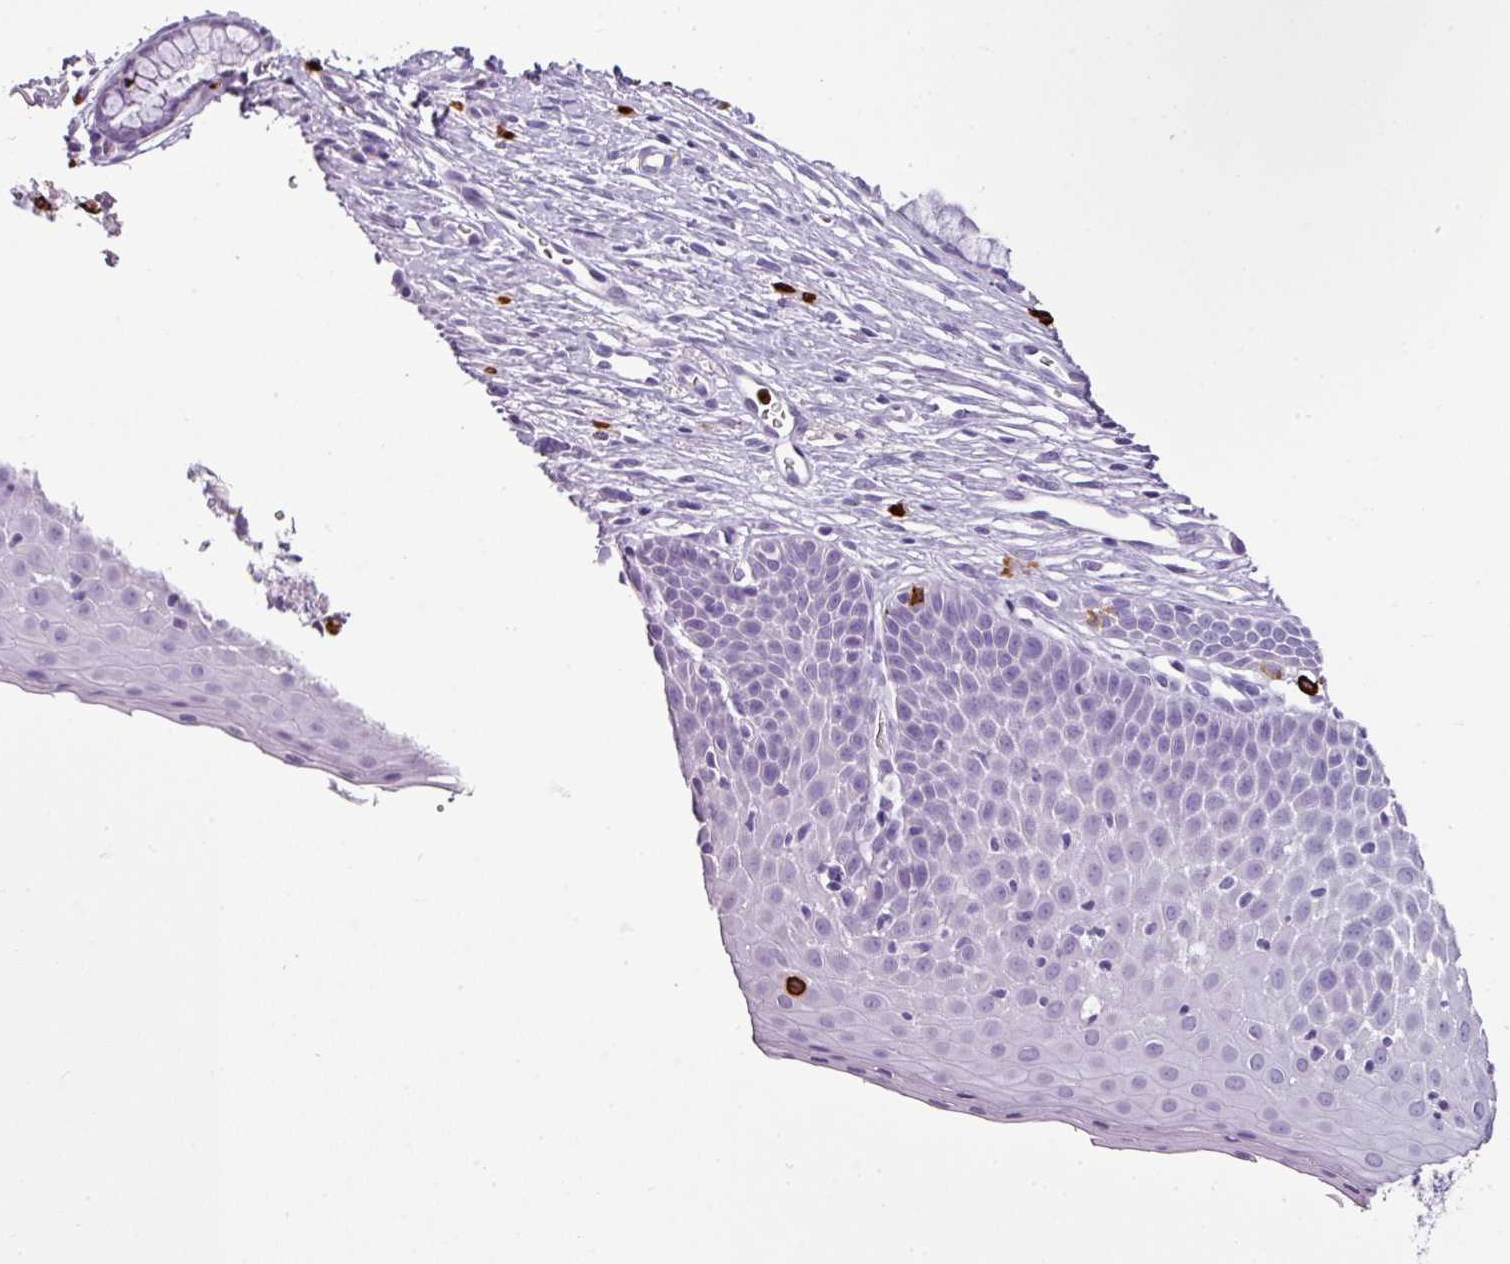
{"staining": {"intensity": "negative", "quantity": "none", "location": "none"}, "tissue": "cervix", "cell_type": "Glandular cells", "image_type": "normal", "snomed": [{"axis": "morphology", "description": "Normal tissue, NOS"}, {"axis": "topography", "description": "Cervix"}], "caption": "This is an immunohistochemistry micrograph of unremarkable human cervix. There is no staining in glandular cells.", "gene": "CTSG", "patient": {"sex": "female", "age": 36}}